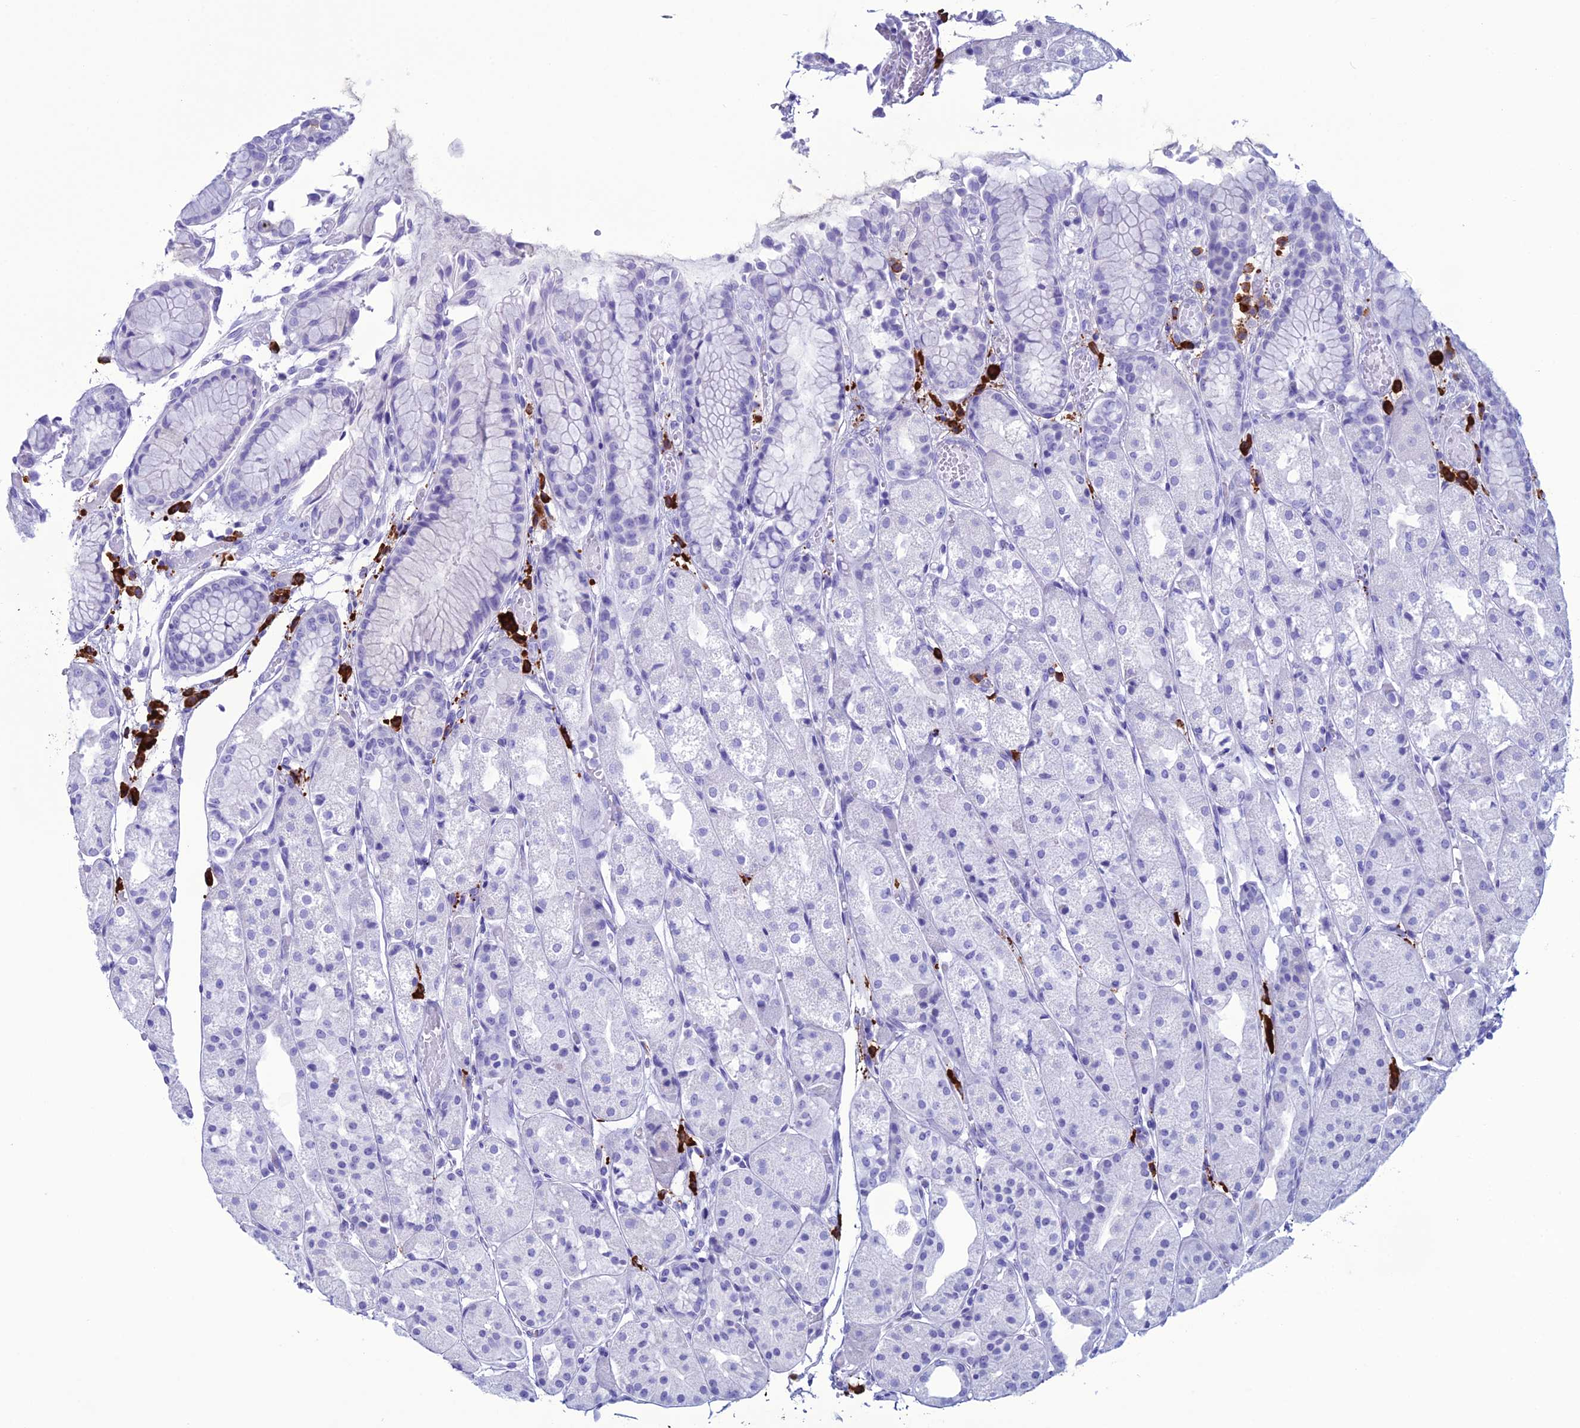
{"staining": {"intensity": "negative", "quantity": "none", "location": "none"}, "tissue": "stomach", "cell_type": "Glandular cells", "image_type": "normal", "snomed": [{"axis": "morphology", "description": "Normal tissue, NOS"}, {"axis": "topography", "description": "Stomach, upper"}], "caption": "Immunohistochemical staining of benign stomach reveals no significant expression in glandular cells. (DAB immunohistochemistry (IHC) with hematoxylin counter stain).", "gene": "MZB1", "patient": {"sex": "male", "age": 72}}